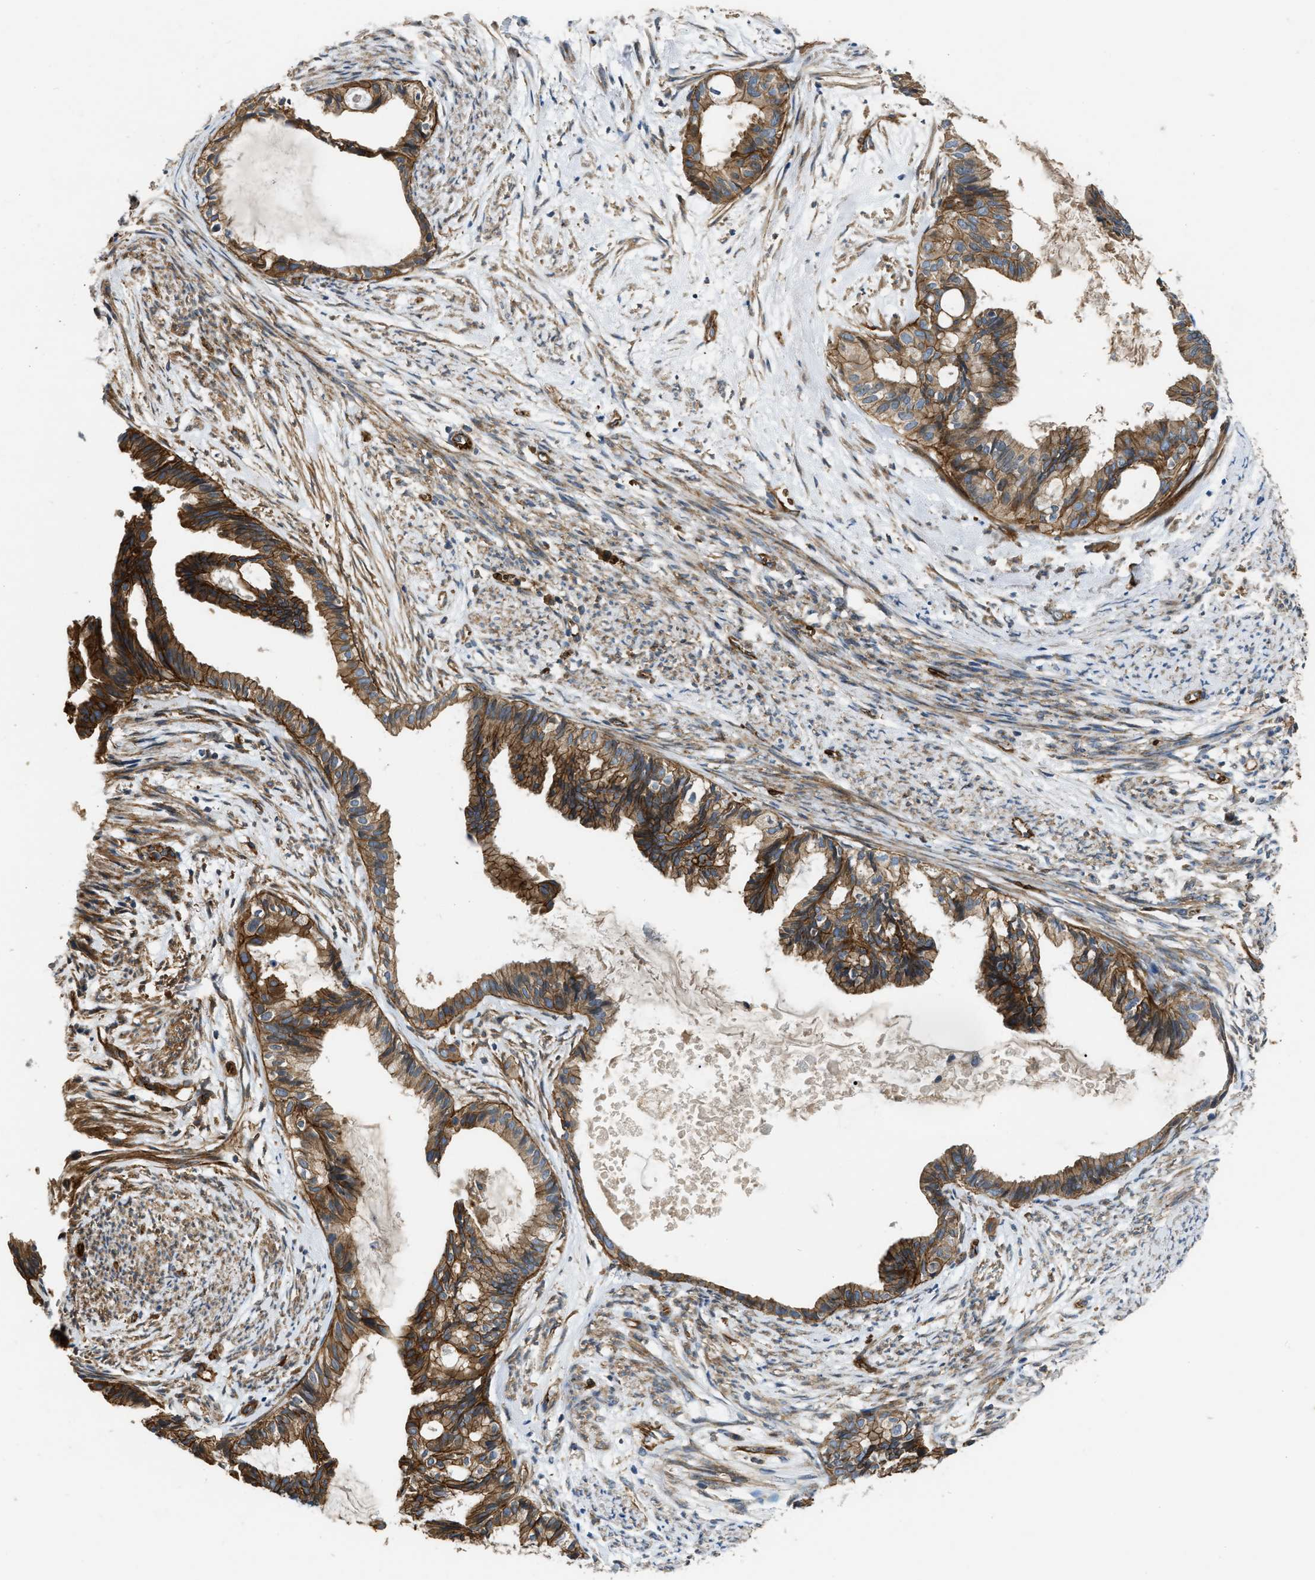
{"staining": {"intensity": "moderate", "quantity": ">75%", "location": "cytoplasmic/membranous"}, "tissue": "cervical cancer", "cell_type": "Tumor cells", "image_type": "cancer", "snomed": [{"axis": "morphology", "description": "Normal tissue, NOS"}, {"axis": "morphology", "description": "Adenocarcinoma, NOS"}, {"axis": "topography", "description": "Cervix"}, {"axis": "topography", "description": "Endometrium"}], "caption": "Immunohistochemistry (IHC) image of cervical cancer (adenocarcinoma) stained for a protein (brown), which displays medium levels of moderate cytoplasmic/membranous positivity in approximately >75% of tumor cells.", "gene": "ERC1", "patient": {"sex": "female", "age": 86}}